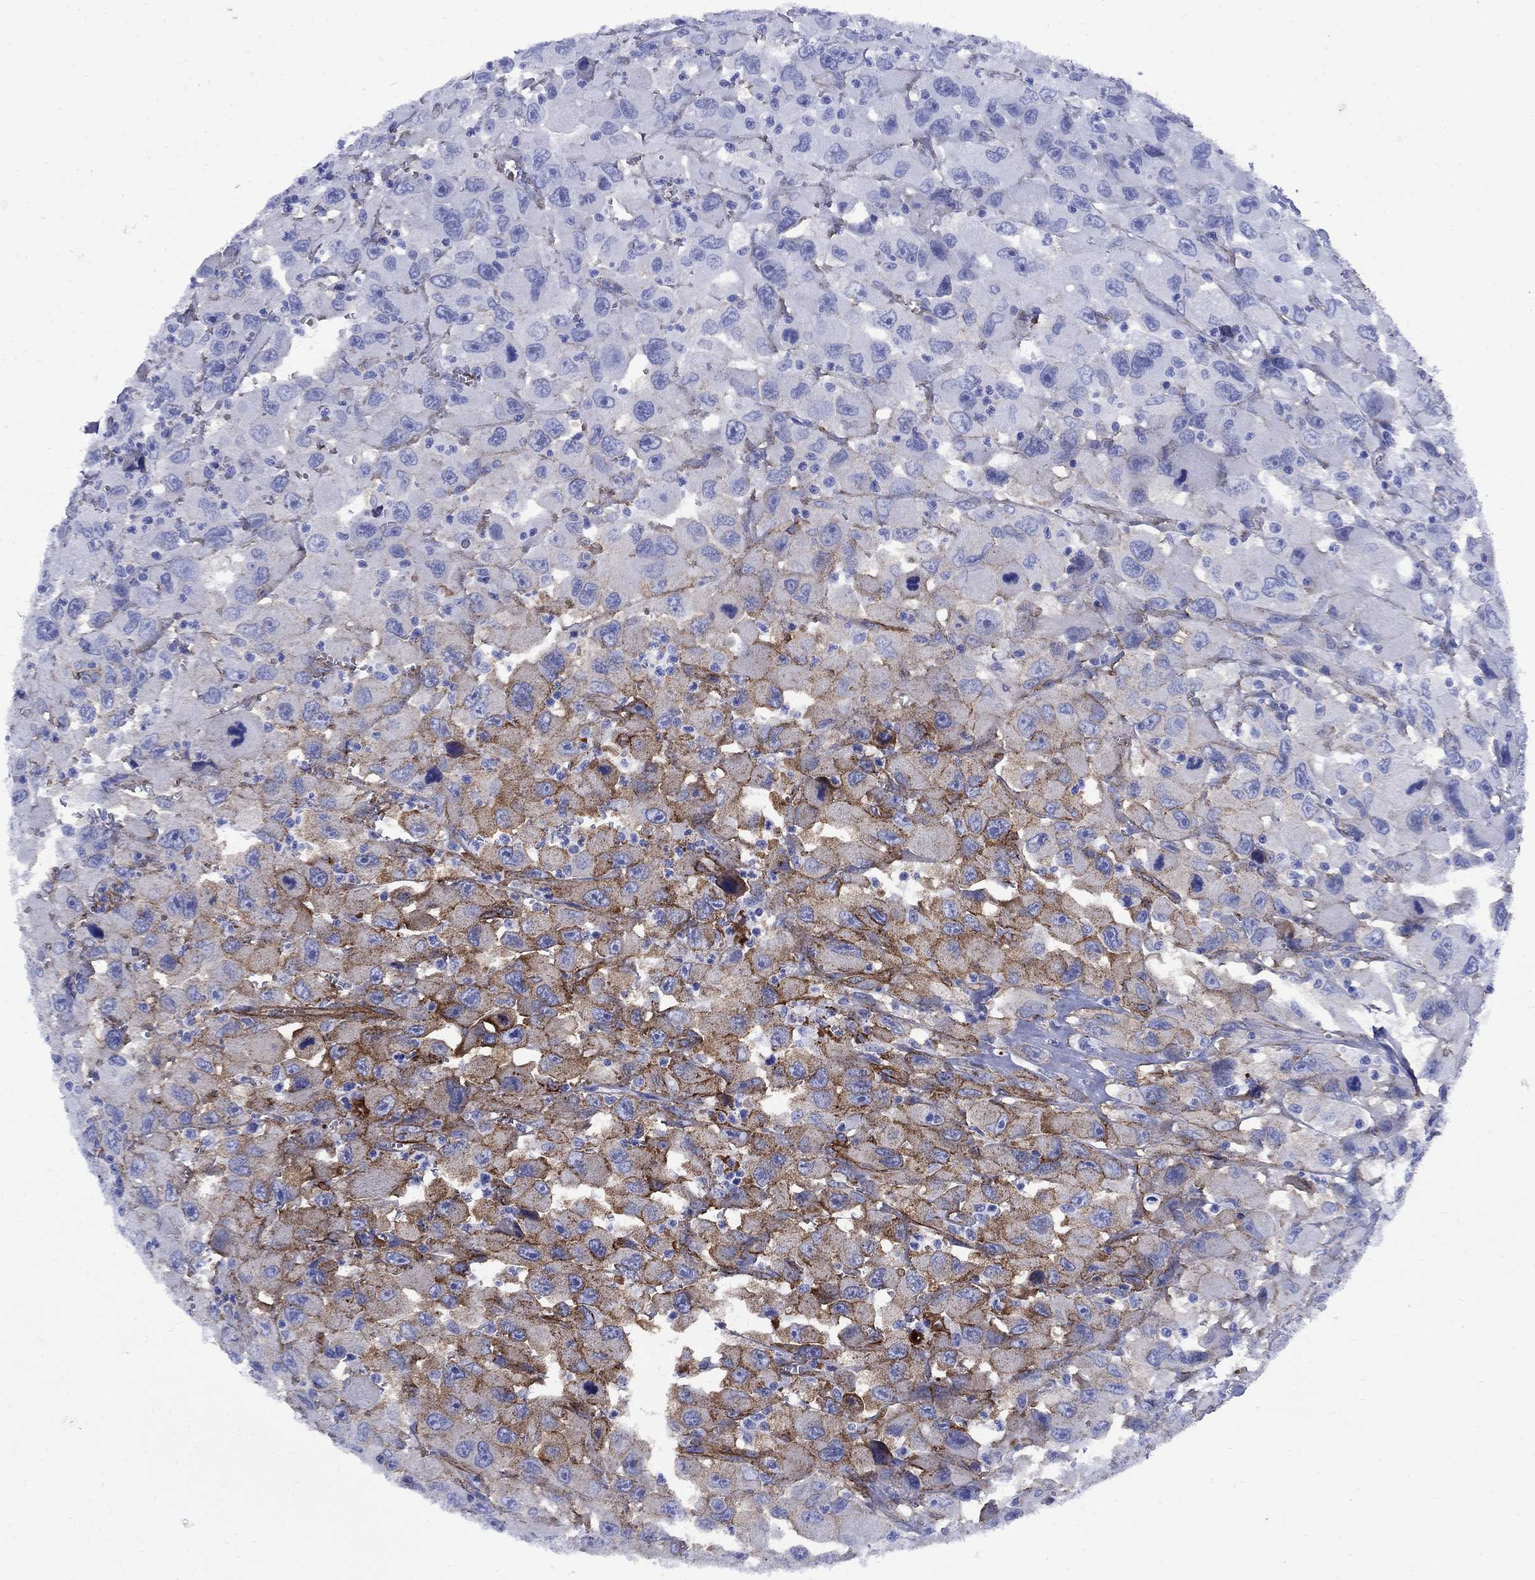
{"staining": {"intensity": "weak", "quantity": "<25%", "location": "cytoplasmic/membranous"}, "tissue": "head and neck cancer", "cell_type": "Tumor cells", "image_type": "cancer", "snomed": [{"axis": "morphology", "description": "Squamous cell carcinoma, NOS"}, {"axis": "morphology", "description": "Squamous cell carcinoma, metastatic, NOS"}, {"axis": "topography", "description": "Oral tissue"}, {"axis": "topography", "description": "Head-Neck"}], "caption": "Immunohistochemistry (IHC) of metastatic squamous cell carcinoma (head and neck) shows no staining in tumor cells. (DAB (3,3'-diaminobenzidine) immunohistochemistry (IHC), high magnification).", "gene": "VTN", "patient": {"sex": "female", "age": 85}}